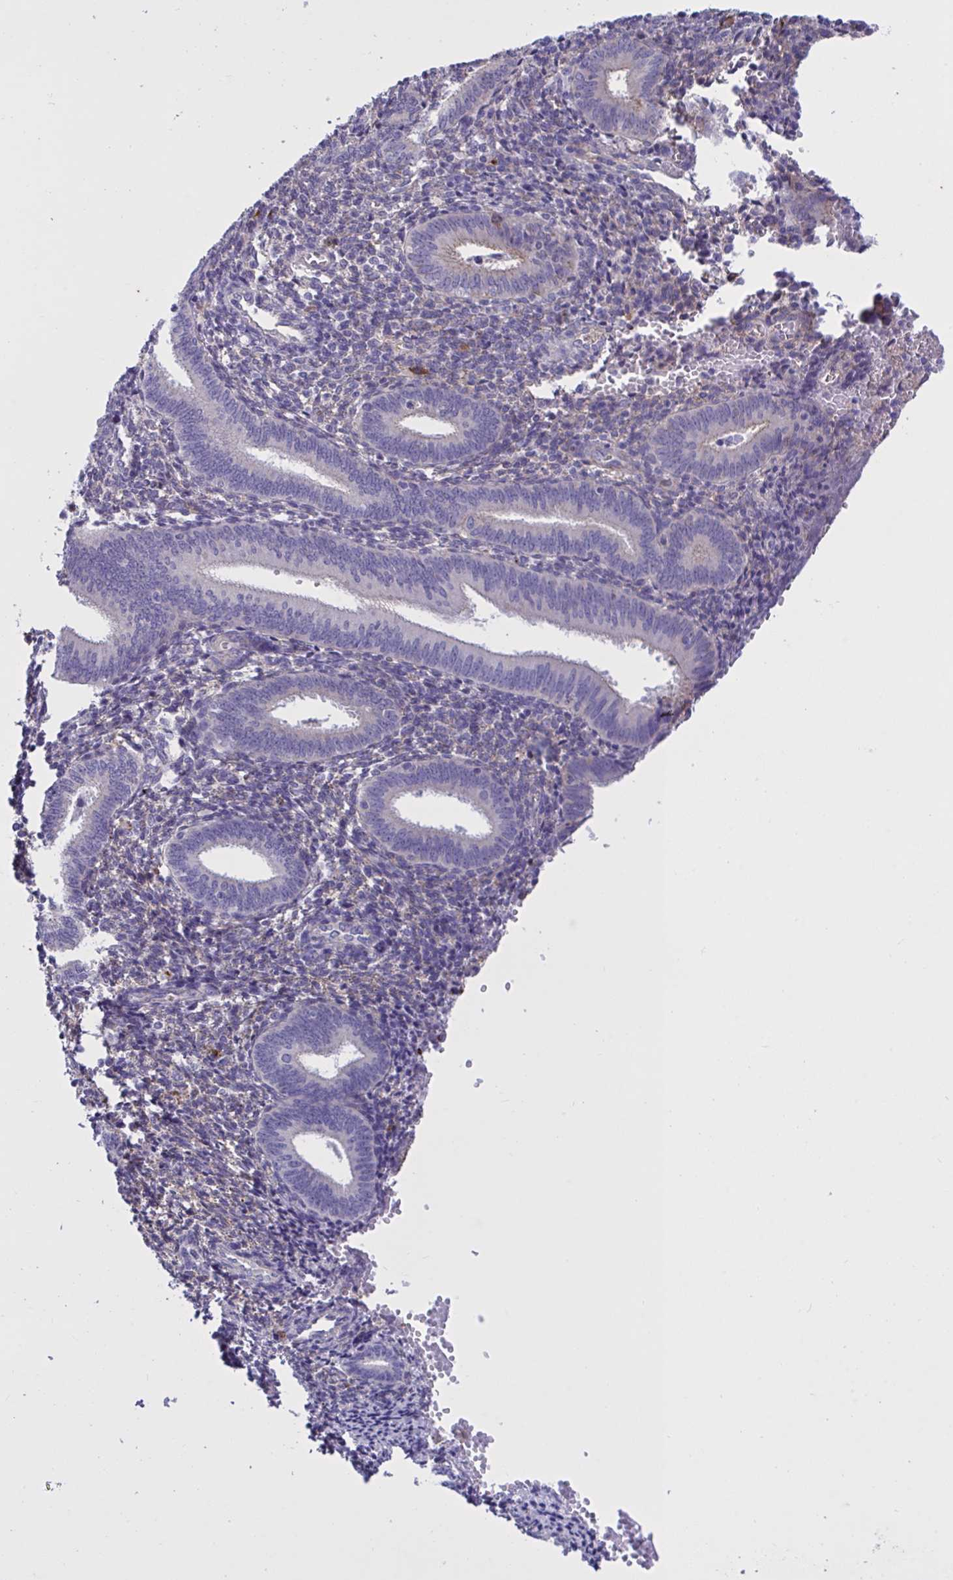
{"staining": {"intensity": "negative", "quantity": "none", "location": "none"}, "tissue": "endometrium", "cell_type": "Cells in endometrial stroma", "image_type": "normal", "snomed": [{"axis": "morphology", "description": "Normal tissue, NOS"}, {"axis": "topography", "description": "Endometrium"}], "caption": "Immunohistochemistry (IHC) photomicrograph of normal endometrium stained for a protein (brown), which displays no positivity in cells in endometrial stroma.", "gene": "SLC66A1", "patient": {"sex": "female", "age": 41}}